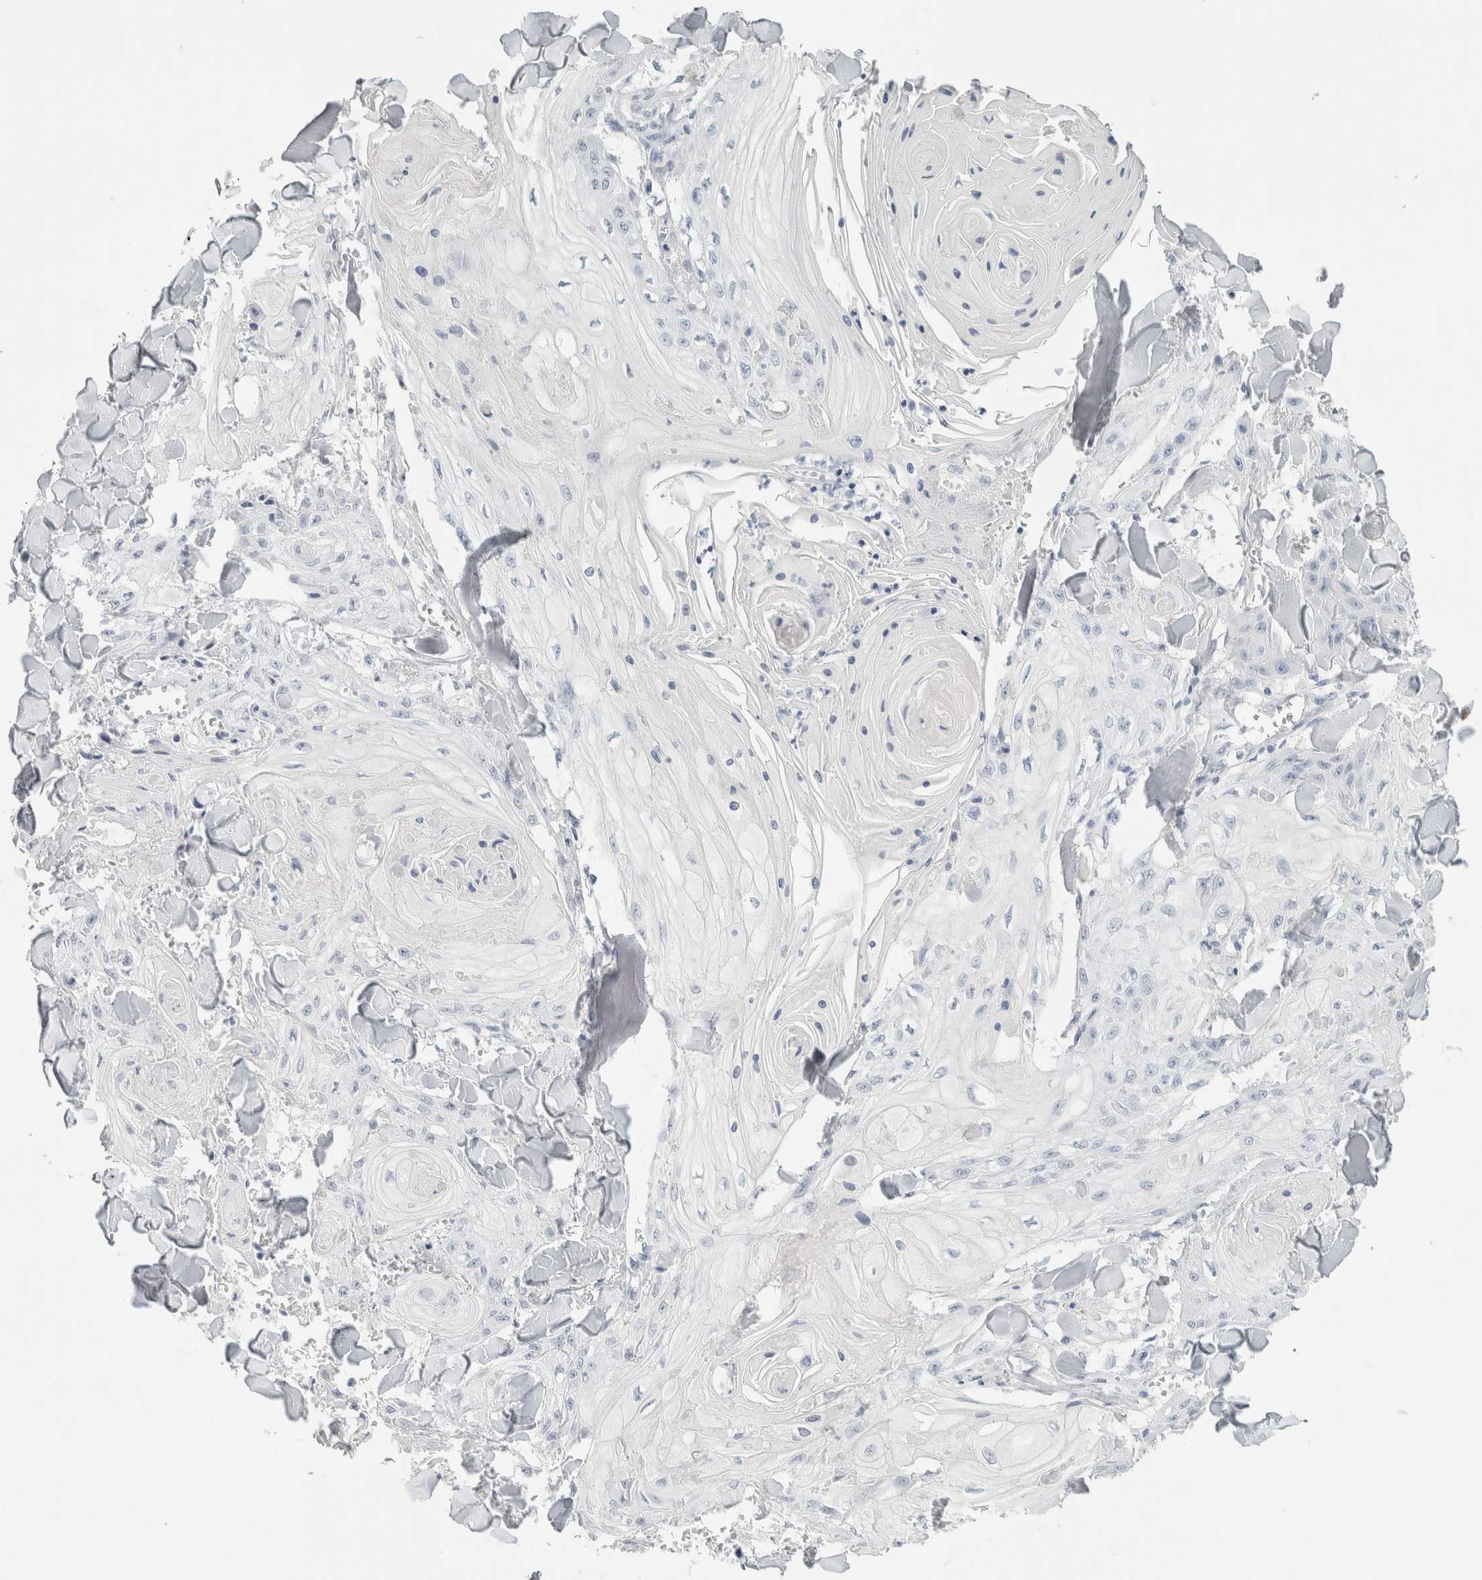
{"staining": {"intensity": "negative", "quantity": "none", "location": "none"}, "tissue": "skin cancer", "cell_type": "Tumor cells", "image_type": "cancer", "snomed": [{"axis": "morphology", "description": "Squamous cell carcinoma, NOS"}, {"axis": "topography", "description": "Skin"}], "caption": "High power microscopy photomicrograph of an IHC histopathology image of skin squamous cell carcinoma, revealing no significant staining in tumor cells. The staining was performed using DAB (3,3'-diaminobenzidine) to visualize the protein expression in brown, while the nuclei were stained in blue with hematoxylin (Magnification: 20x).", "gene": "IL6", "patient": {"sex": "male", "age": 74}}